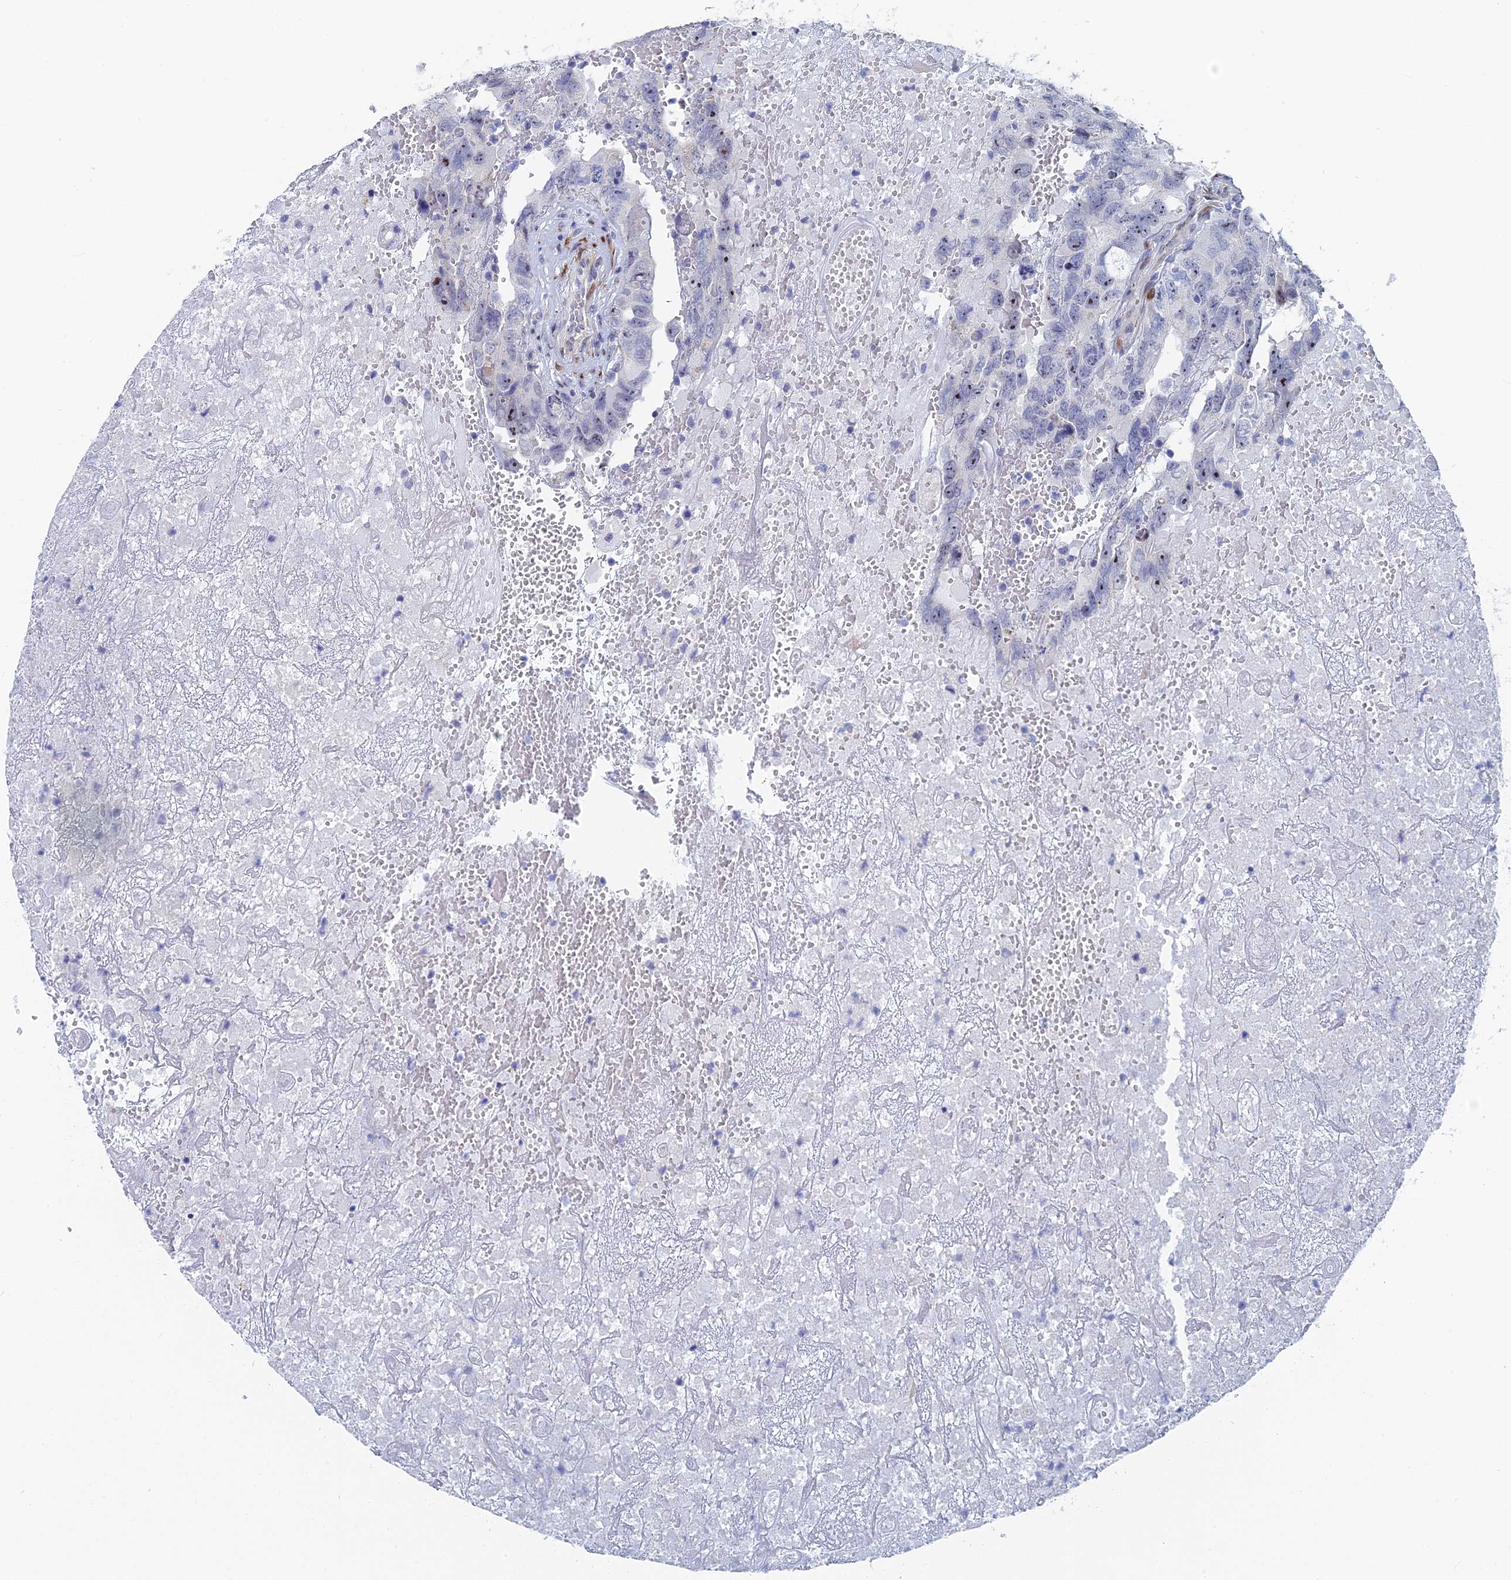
{"staining": {"intensity": "negative", "quantity": "none", "location": "none"}, "tissue": "testis cancer", "cell_type": "Tumor cells", "image_type": "cancer", "snomed": [{"axis": "morphology", "description": "Carcinoma, Embryonal, NOS"}, {"axis": "topography", "description": "Testis"}], "caption": "A histopathology image of human embryonal carcinoma (testis) is negative for staining in tumor cells. (Stains: DAB IHC with hematoxylin counter stain, Microscopy: brightfield microscopy at high magnification).", "gene": "DRGX", "patient": {"sex": "male", "age": 45}}